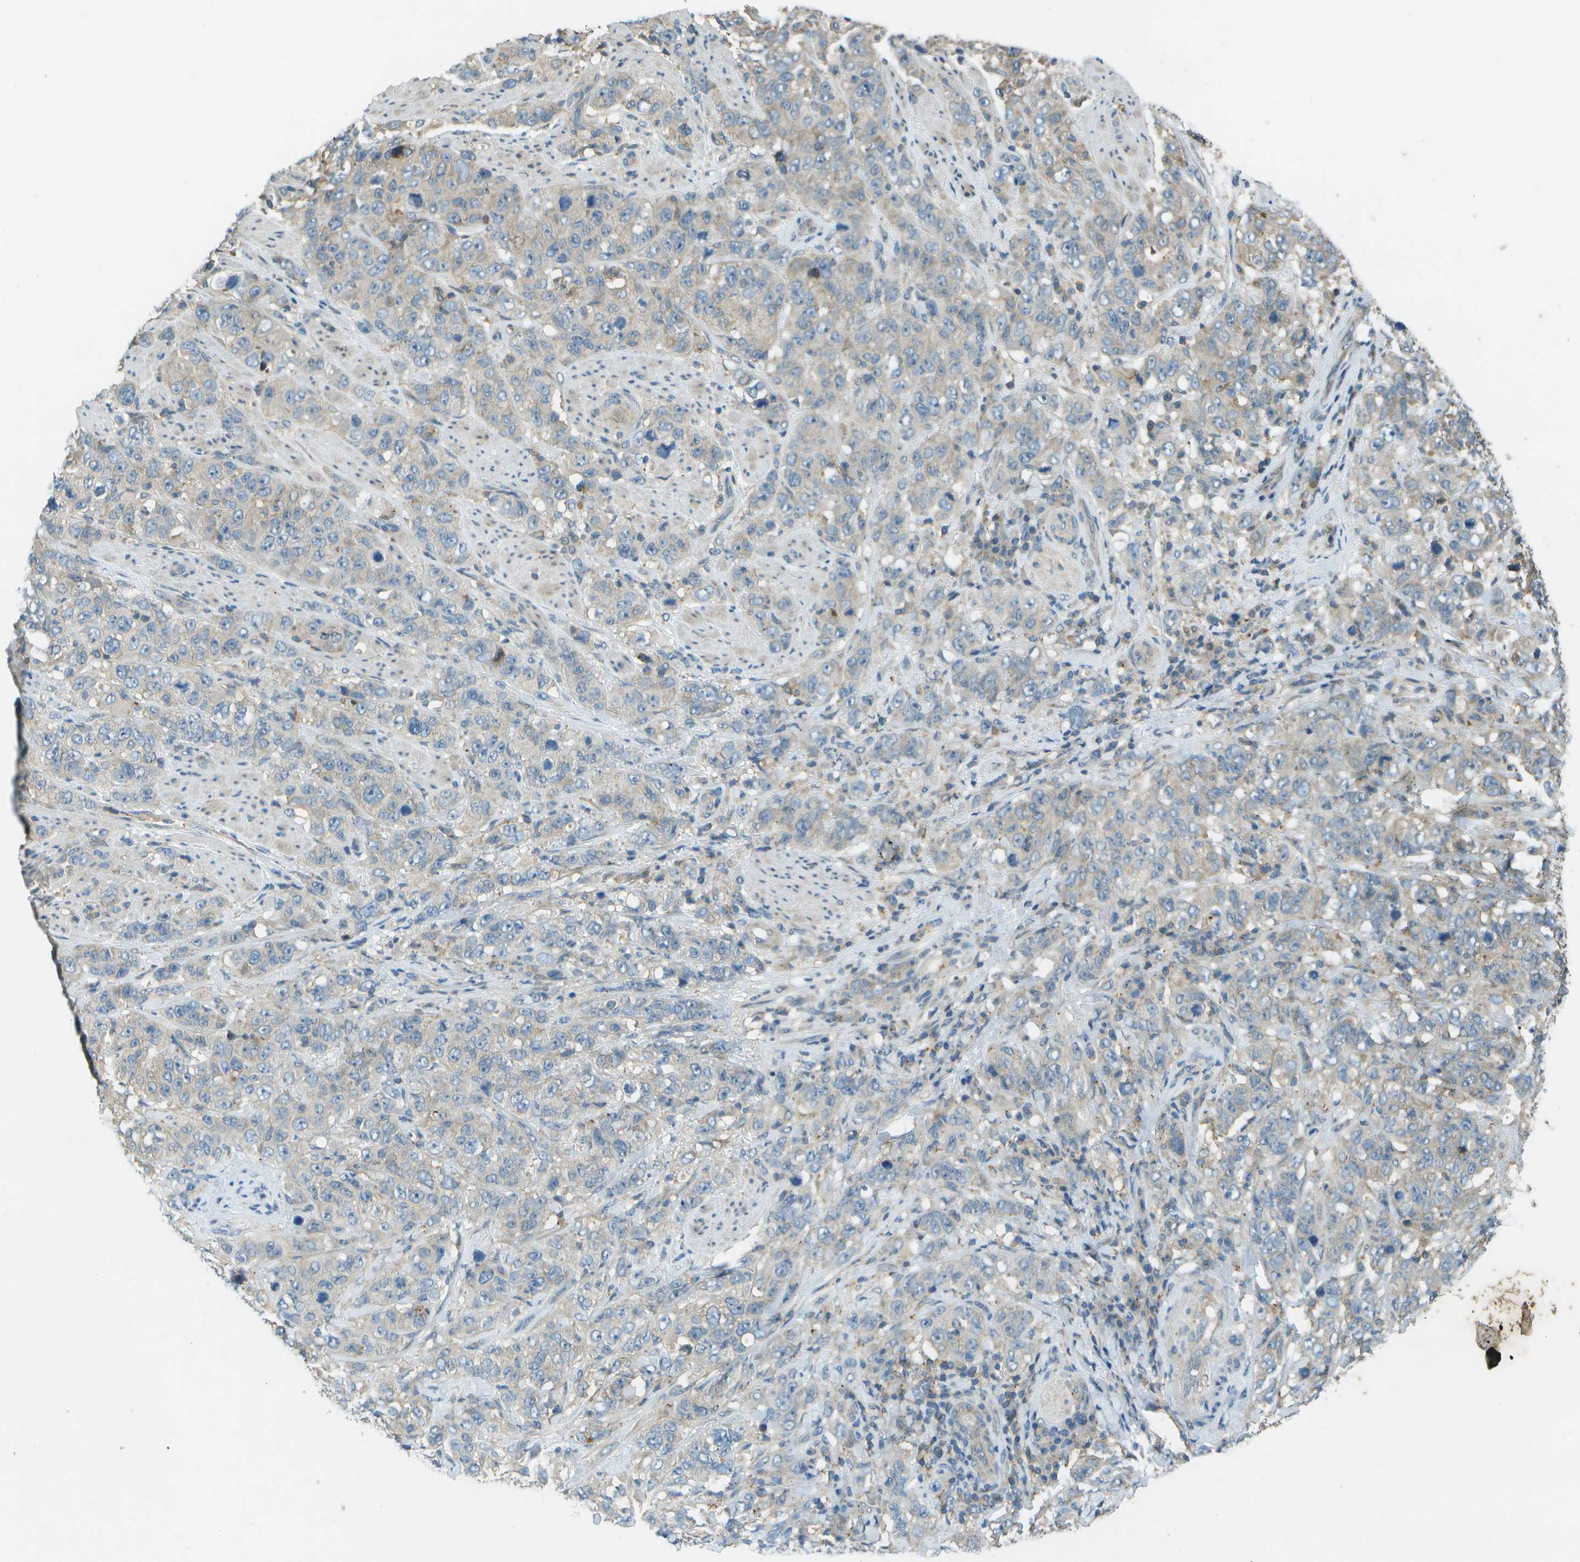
{"staining": {"intensity": "weak", "quantity": "<25%", "location": "cytoplasmic/membranous"}, "tissue": "stomach cancer", "cell_type": "Tumor cells", "image_type": "cancer", "snomed": [{"axis": "morphology", "description": "Adenocarcinoma, NOS"}, {"axis": "topography", "description": "Stomach"}], "caption": "IHC photomicrograph of adenocarcinoma (stomach) stained for a protein (brown), which shows no positivity in tumor cells.", "gene": "LRRC66", "patient": {"sex": "male", "age": 48}}